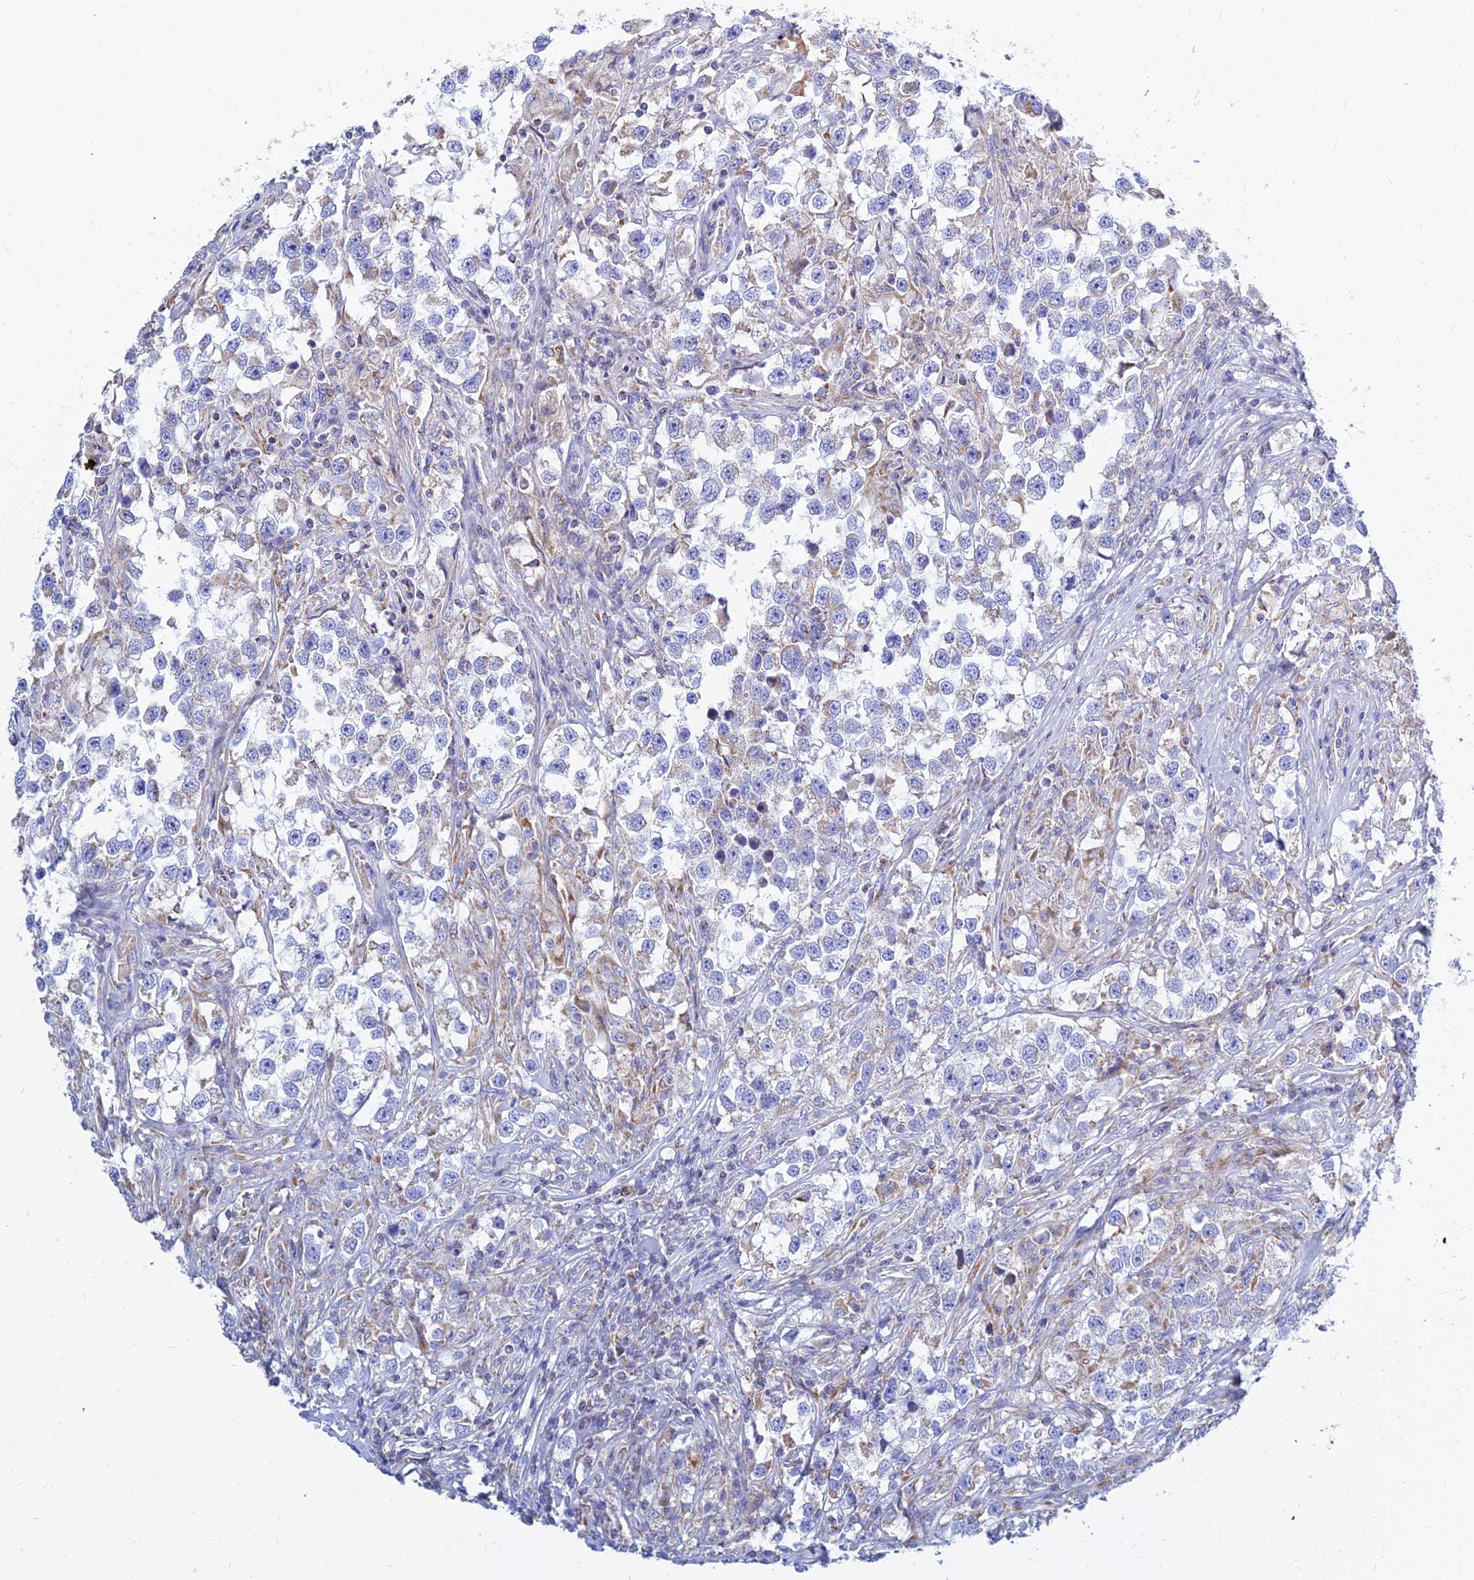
{"staining": {"intensity": "negative", "quantity": "none", "location": "none"}, "tissue": "testis cancer", "cell_type": "Tumor cells", "image_type": "cancer", "snomed": [{"axis": "morphology", "description": "Seminoma, NOS"}, {"axis": "topography", "description": "Testis"}], "caption": "IHC photomicrograph of neoplastic tissue: testis seminoma stained with DAB demonstrates no significant protein expression in tumor cells.", "gene": "MGST1", "patient": {"sex": "male", "age": 46}}